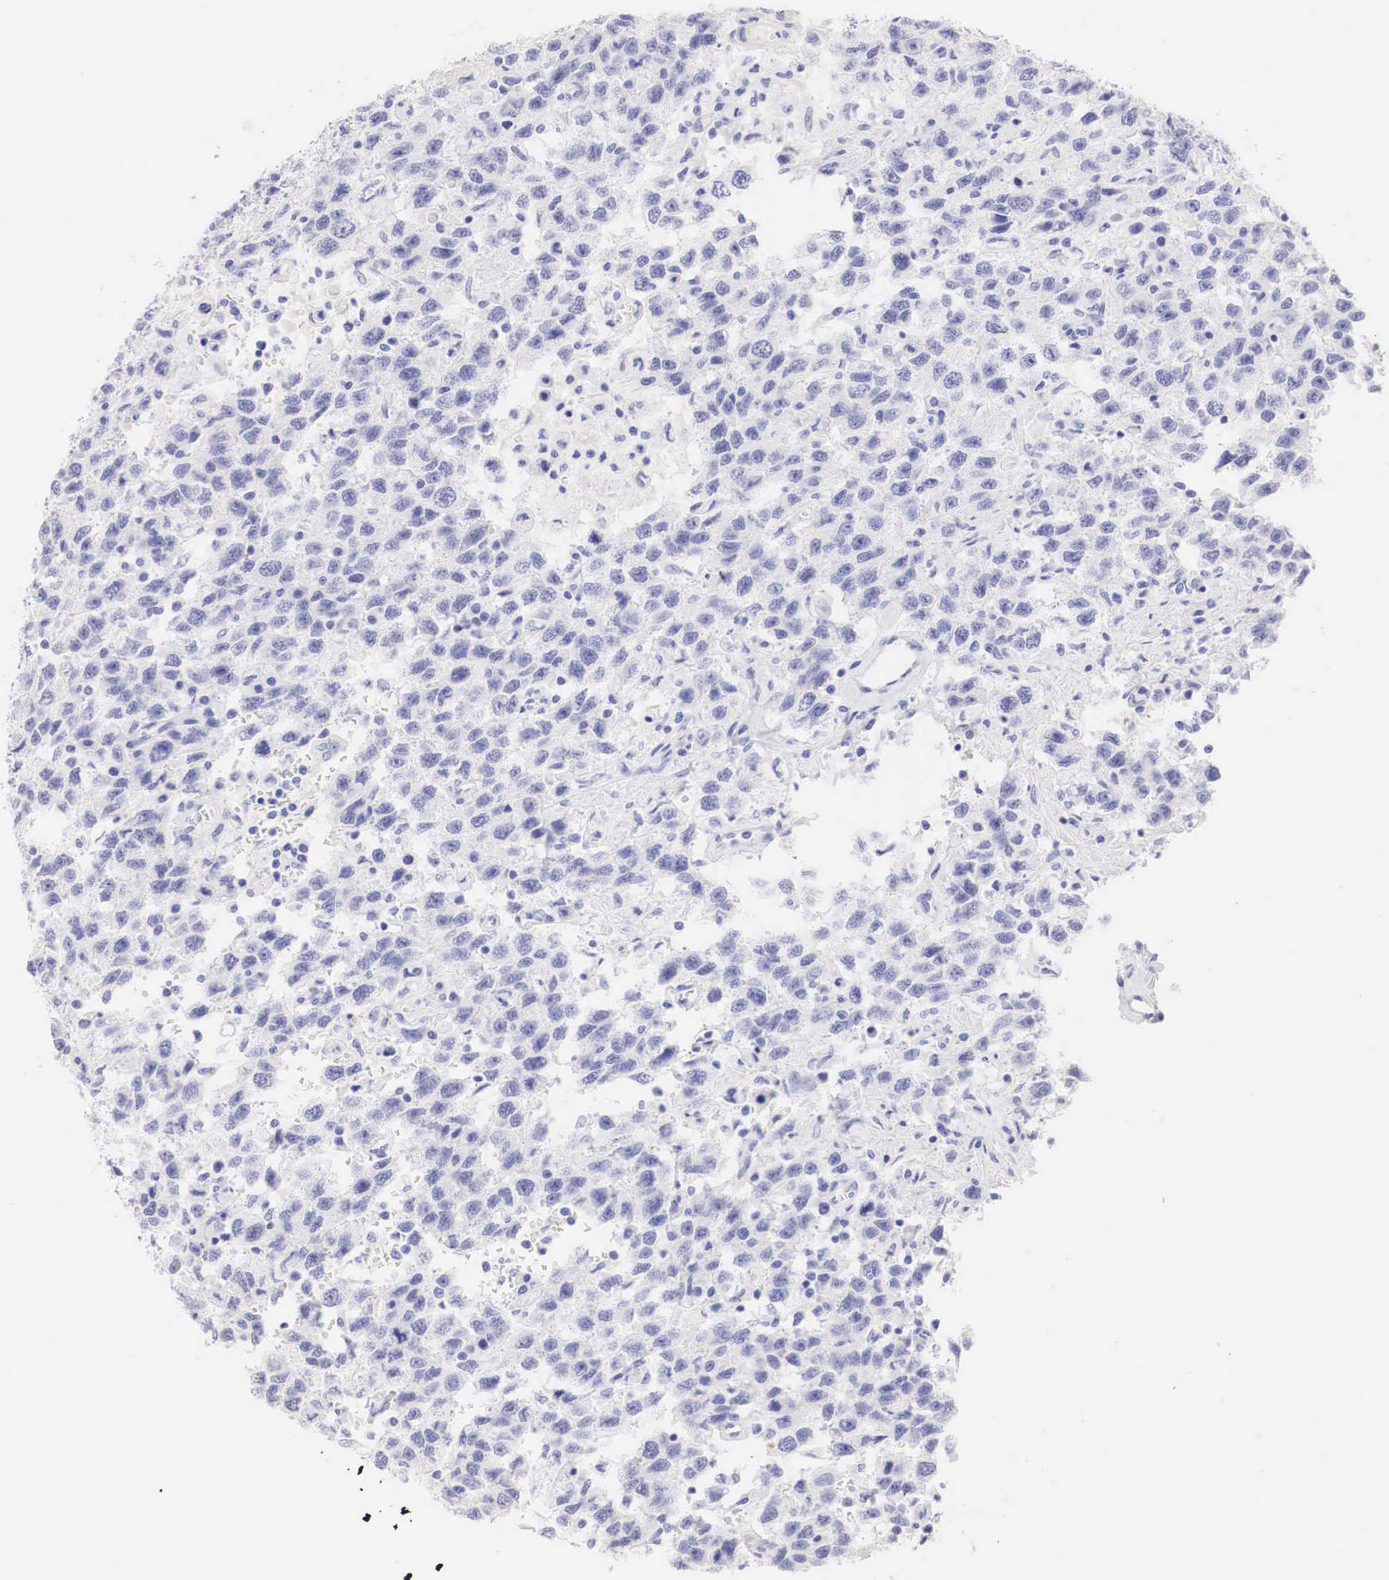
{"staining": {"intensity": "negative", "quantity": "none", "location": "none"}, "tissue": "testis cancer", "cell_type": "Tumor cells", "image_type": "cancer", "snomed": [{"axis": "morphology", "description": "Seminoma, NOS"}, {"axis": "topography", "description": "Testis"}], "caption": "The image shows no staining of tumor cells in testis cancer. (Stains: DAB immunohistochemistry (IHC) with hematoxylin counter stain, Microscopy: brightfield microscopy at high magnification).", "gene": "ERBB2", "patient": {"sex": "male", "age": 41}}